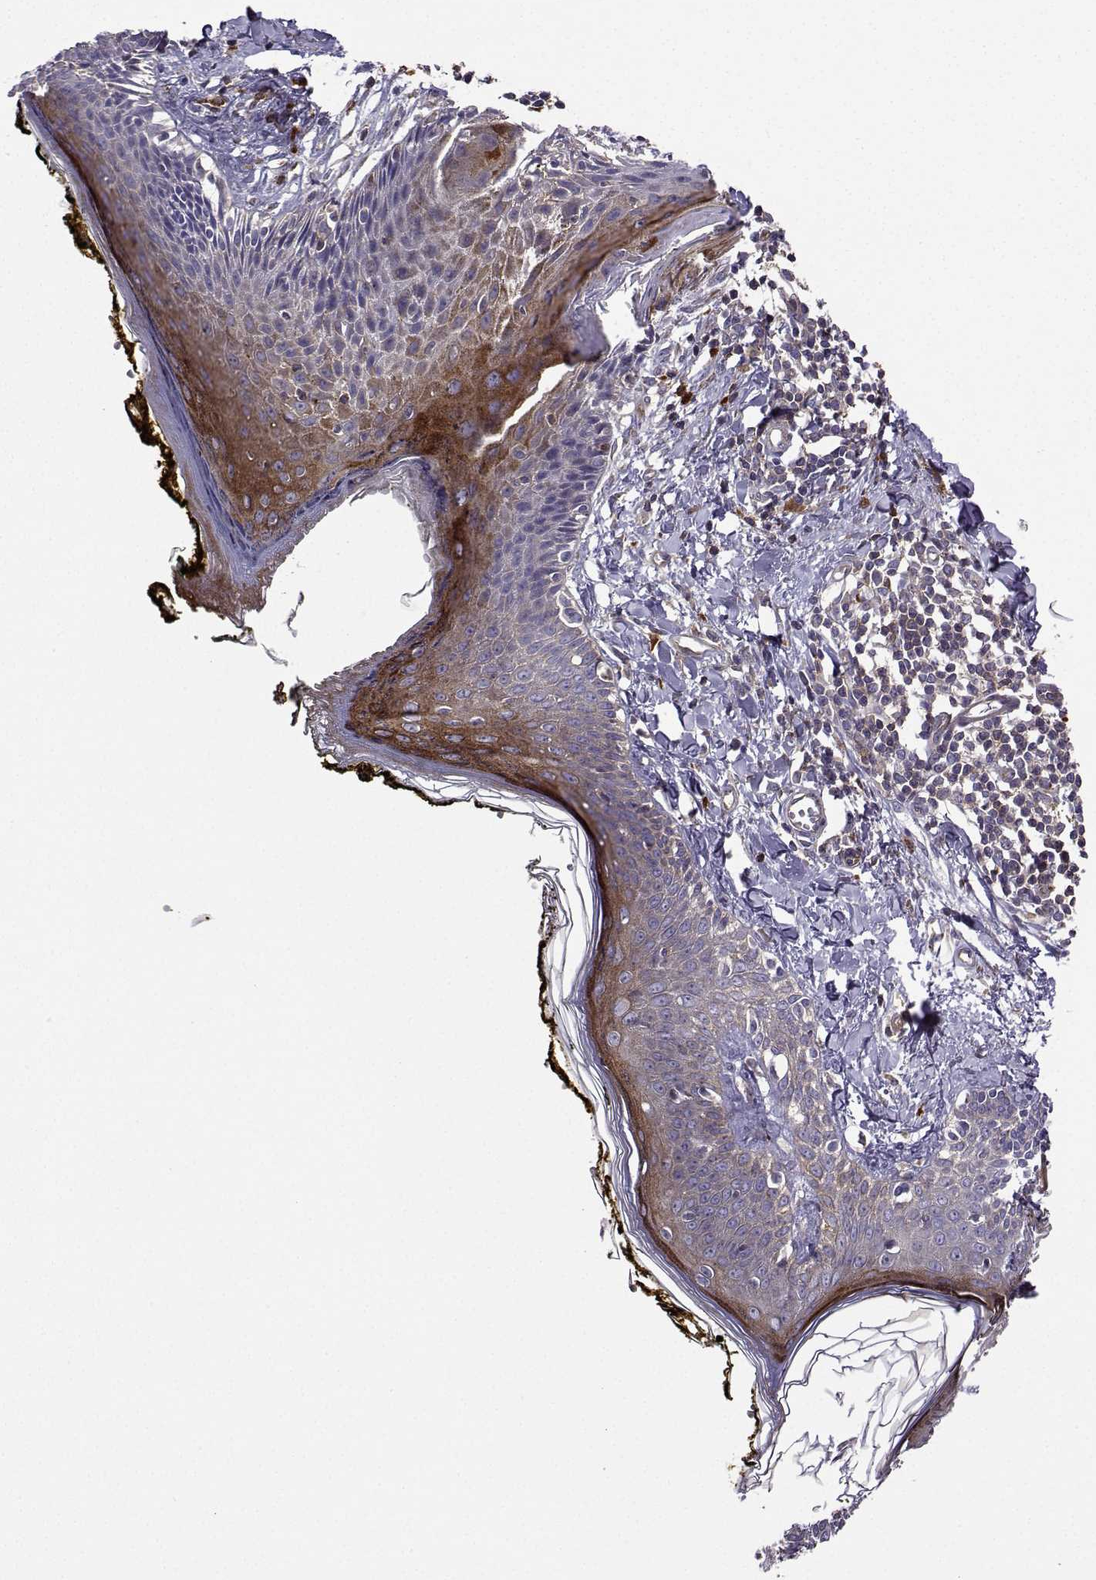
{"staining": {"intensity": "negative", "quantity": "none", "location": "none"}, "tissue": "skin", "cell_type": "Fibroblasts", "image_type": "normal", "snomed": [{"axis": "morphology", "description": "Normal tissue, NOS"}, {"axis": "topography", "description": "Skin"}], "caption": "Immunohistochemistry micrograph of unremarkable skin: skin stained with DAB exhibits no significant protein staining in fibroblasts.", "gene": "ITGB8", "patient": {"sex": "male", "age": 76}}